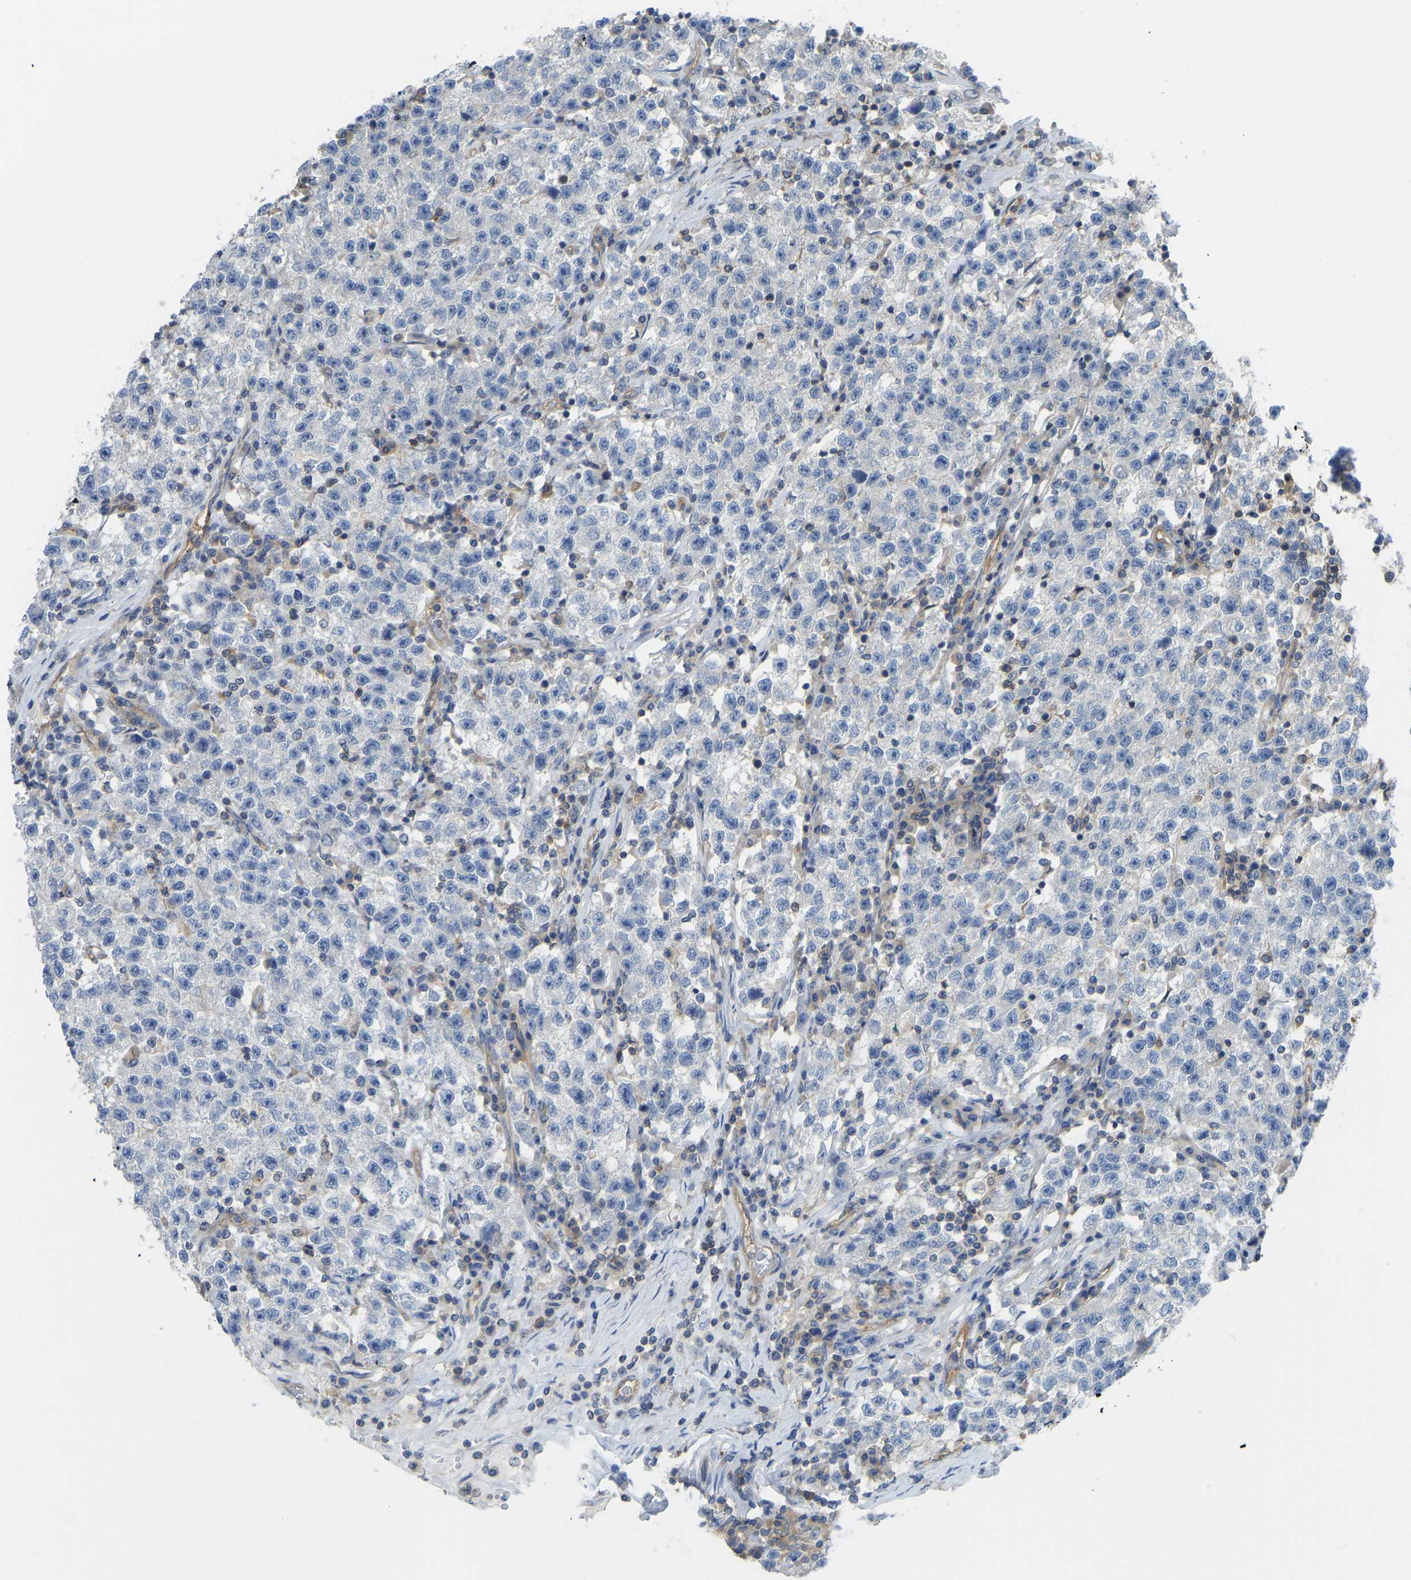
{"staining": {"intensity": "negative", "quantity": "none", "location": "none"}, "tissue": "testis cancer", "cell_type": "Tumor cells", "image_type": "cancer", "snomed": [{"axis": "morphology", "description": "Seminoma, NOS"}, {"axis": "topography", "description": "Testis"}], "caption": "Histopathology image shows no significant protein positivity in tumor cells of testis seminoma. (Brightfield microscopy of DAB (3,3'-diaminobenzidine) immunohistochemistry at high magnification).", "gene": "PPP3CA", "patient": {"sex": "male", "age": 22}}